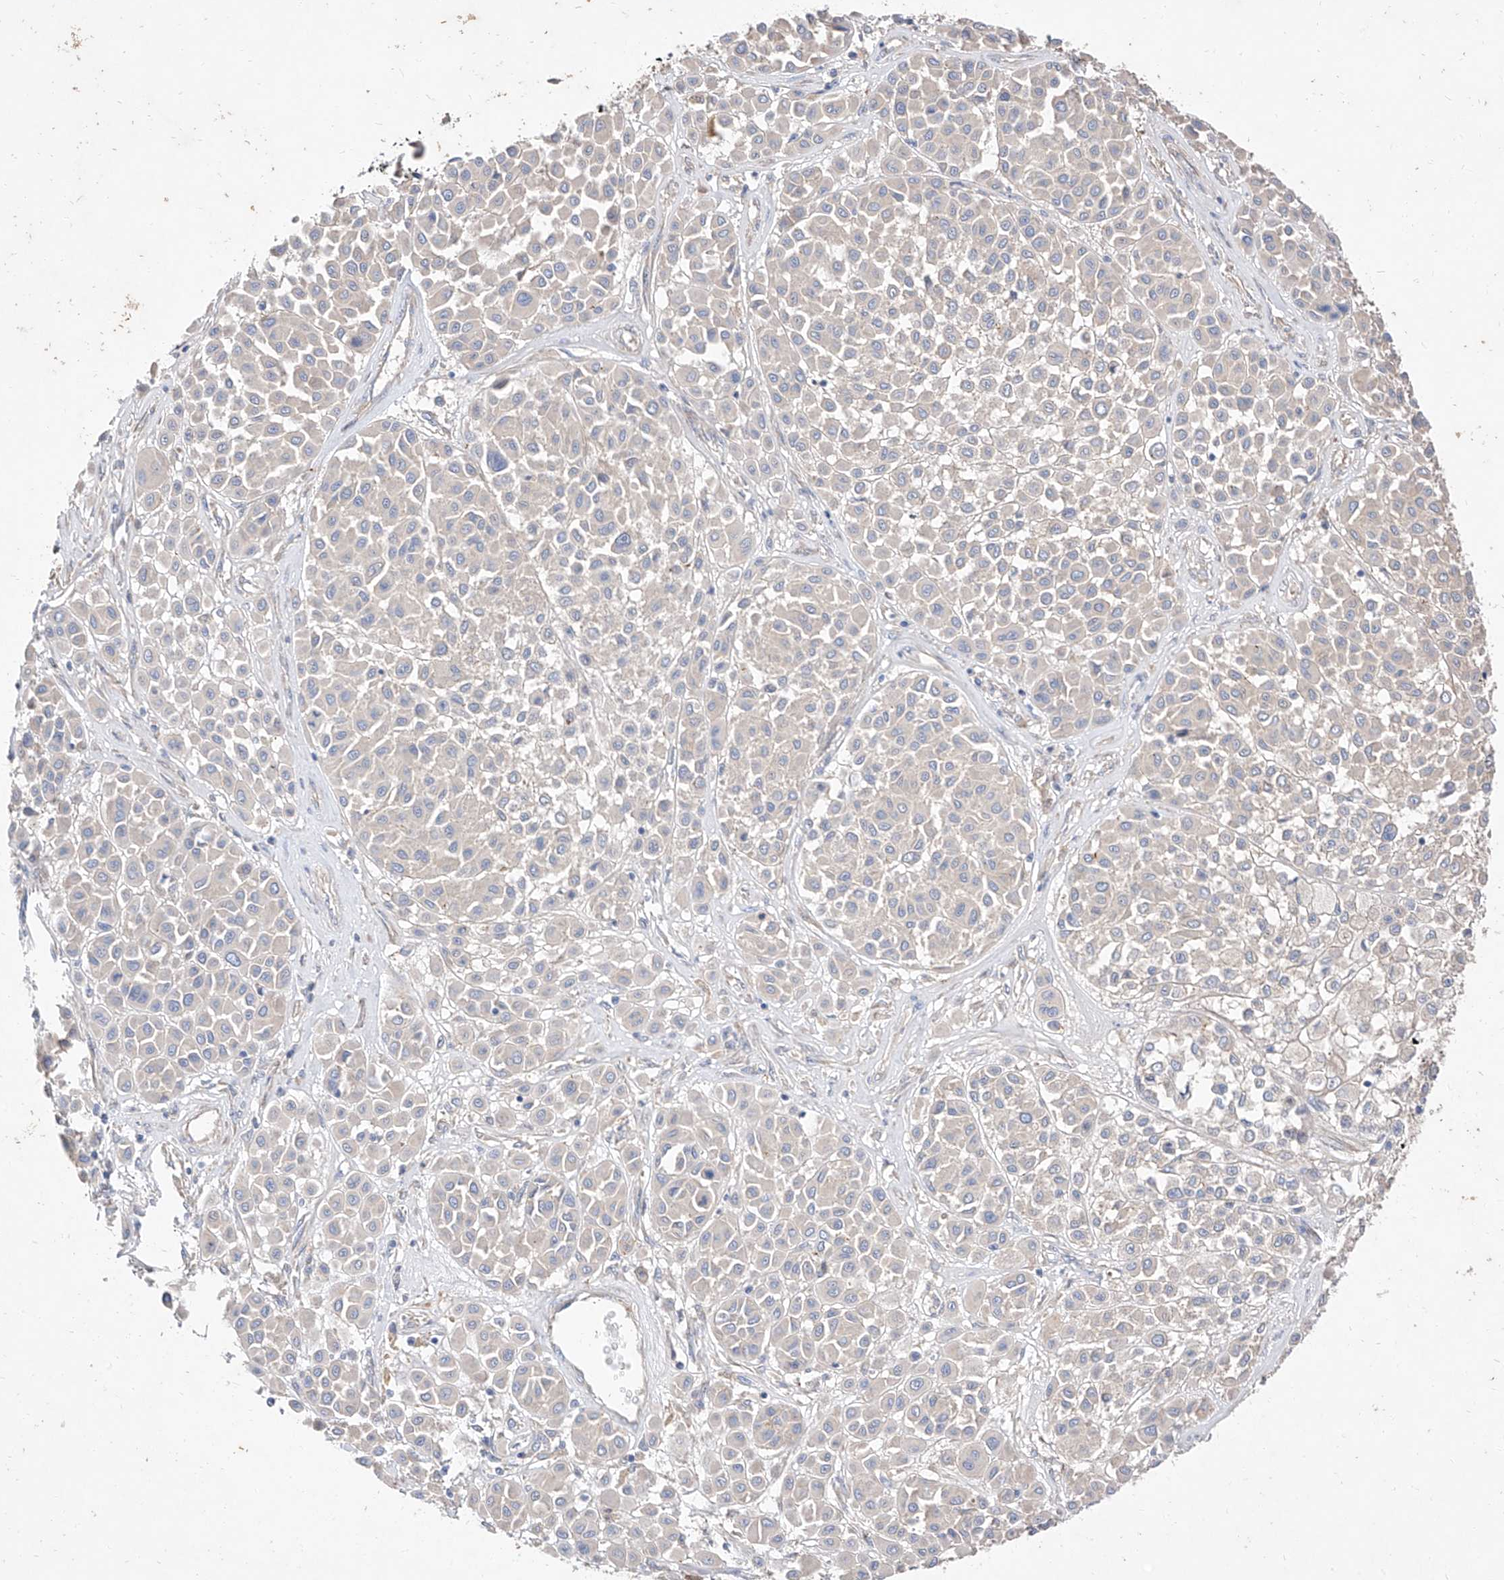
{"staining": {"intensity": "negative", "quantity": "none", "location": "none"}, "tissue": "melanoma", "cell_type": "Tumor cells", "image_type": "cancer", "snomed": [{"axis": "morphology", "description": "Malignant melanoma, Metastatic site"}, {"axis": "topography", "description": "Soft tissue"}], "caption": "Micrograph shows no significant protein expression in tumor cells of malignant melanoma (metastatic site). The staining was performed using DAB (3,3'-diaminobenzidine) to visualize the protein expression in brown, while the nuclei were stained in blue with hematoxylin (Magnification: 20x).", "gene": "DIRAS3", "patient": {"sex": "male", "age": 41}}